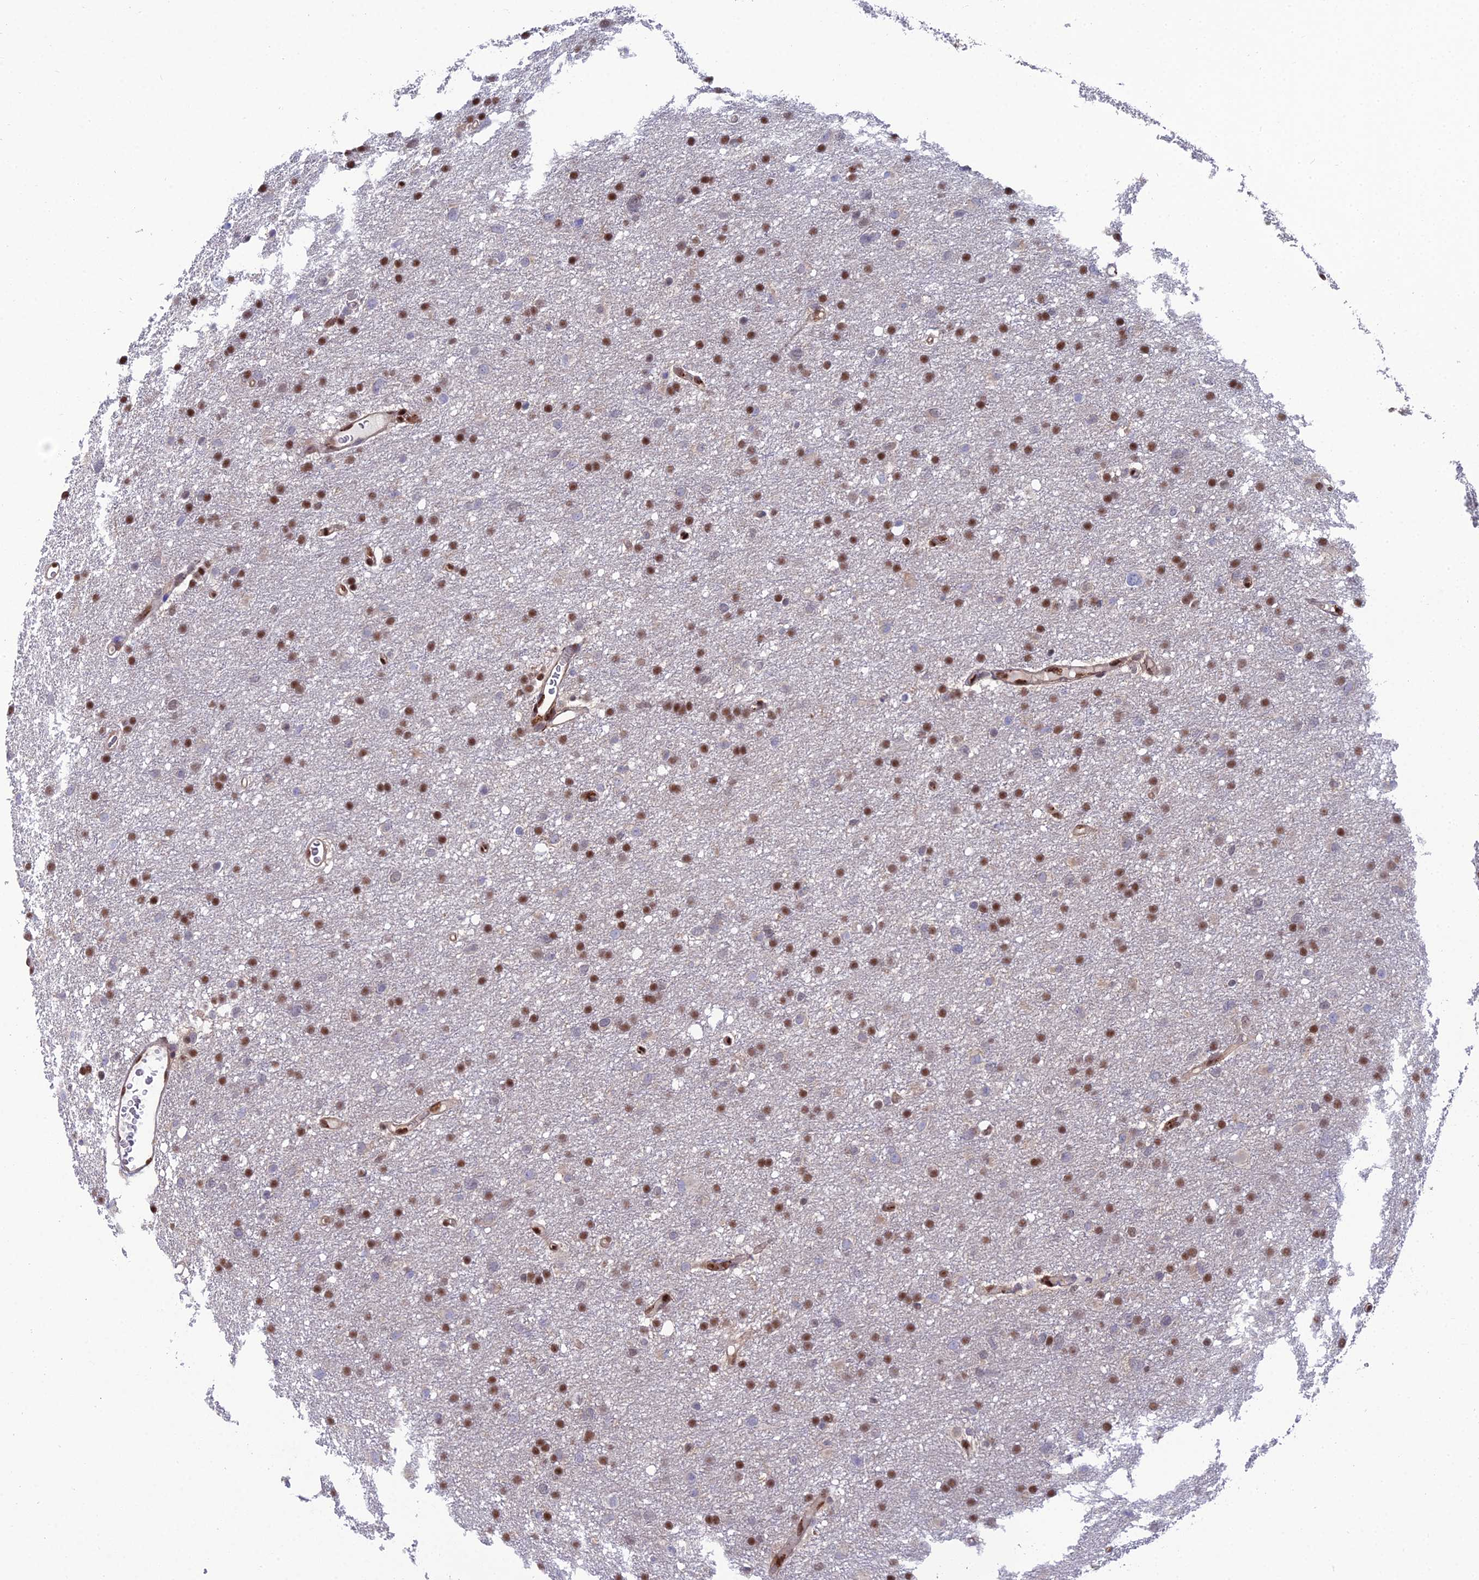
{"staining": {"intensity": "moderate", "quantity": ">75%", "location": "nuclear"}, "tissue": "glioma", "cell_type": "Tumor cells", "image_type": "cancer", "snomed": [{"axis": "morphology", "description": "Glioma, malignant, High grade"}, {"axis": "topography", "description": "Cerebral cortex"}], "caption": "The histopathology image demonstrates immunohistochemical staining of glioma. There is moderate nuclear staining is seen in approximately >75% of tumor cells.", "gene": "DNPEP", "patient": {"sex": "female", "age": 36}}